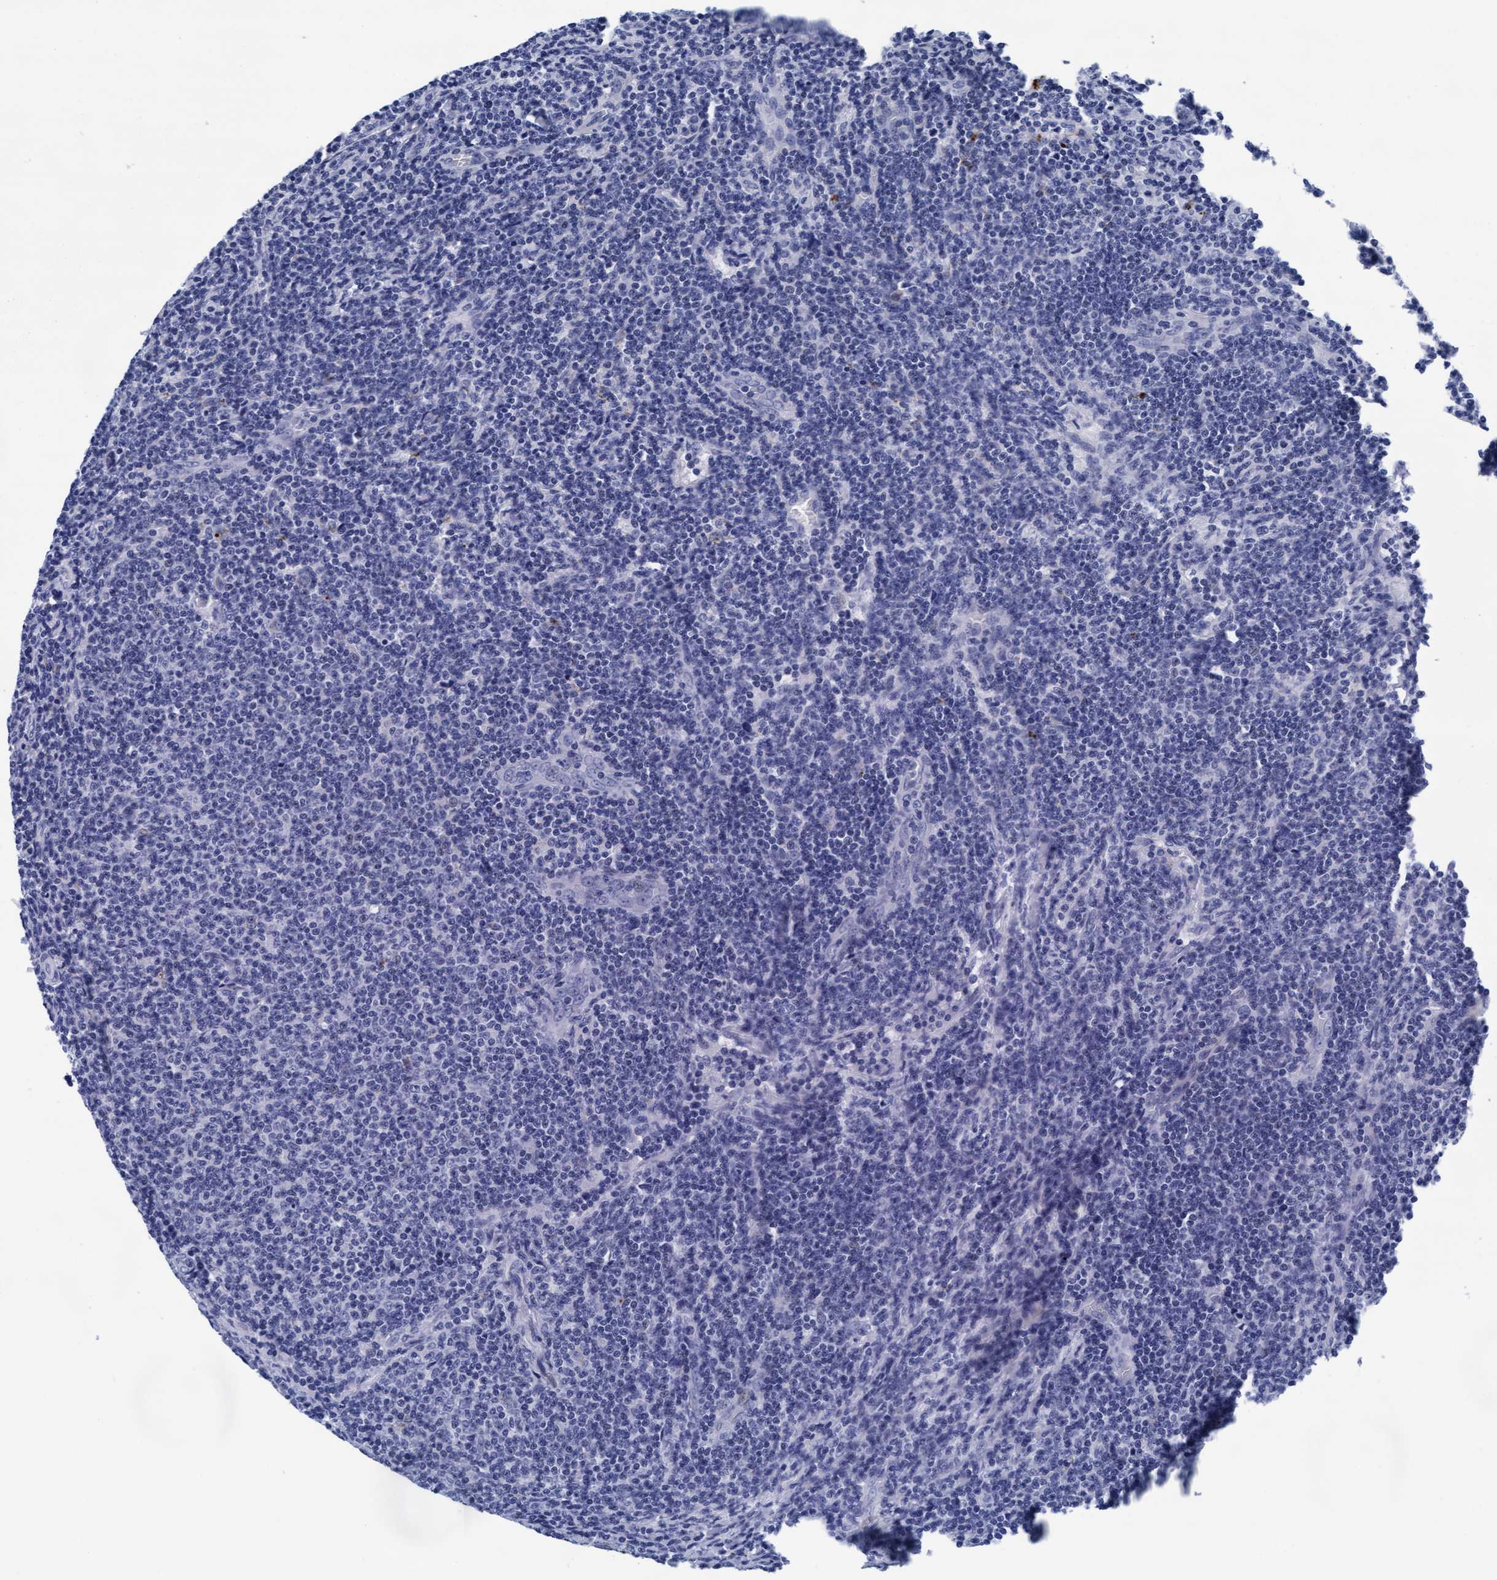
{"staining": {"intensity": "negative", "quantity": "none", "location": "none"}, "tissue": "lymphoma", "cell_type": "Tumor cells", "image_type": "cancer", "snomed": [{"axis": "morphology", "description": "Malignant lymphoma, non-Hodgkin's type, Low grade"}, {"axis": "topography", "description": "Lymph node"}], "caption": "Immunohistochemical staining of human malignant lymphoma, non-Hodgkin's type (low-grade) demonstrates no significant staining in tumor cells.", "gene": "ARSG", "patient": {"sex": "male", "age": 66}}